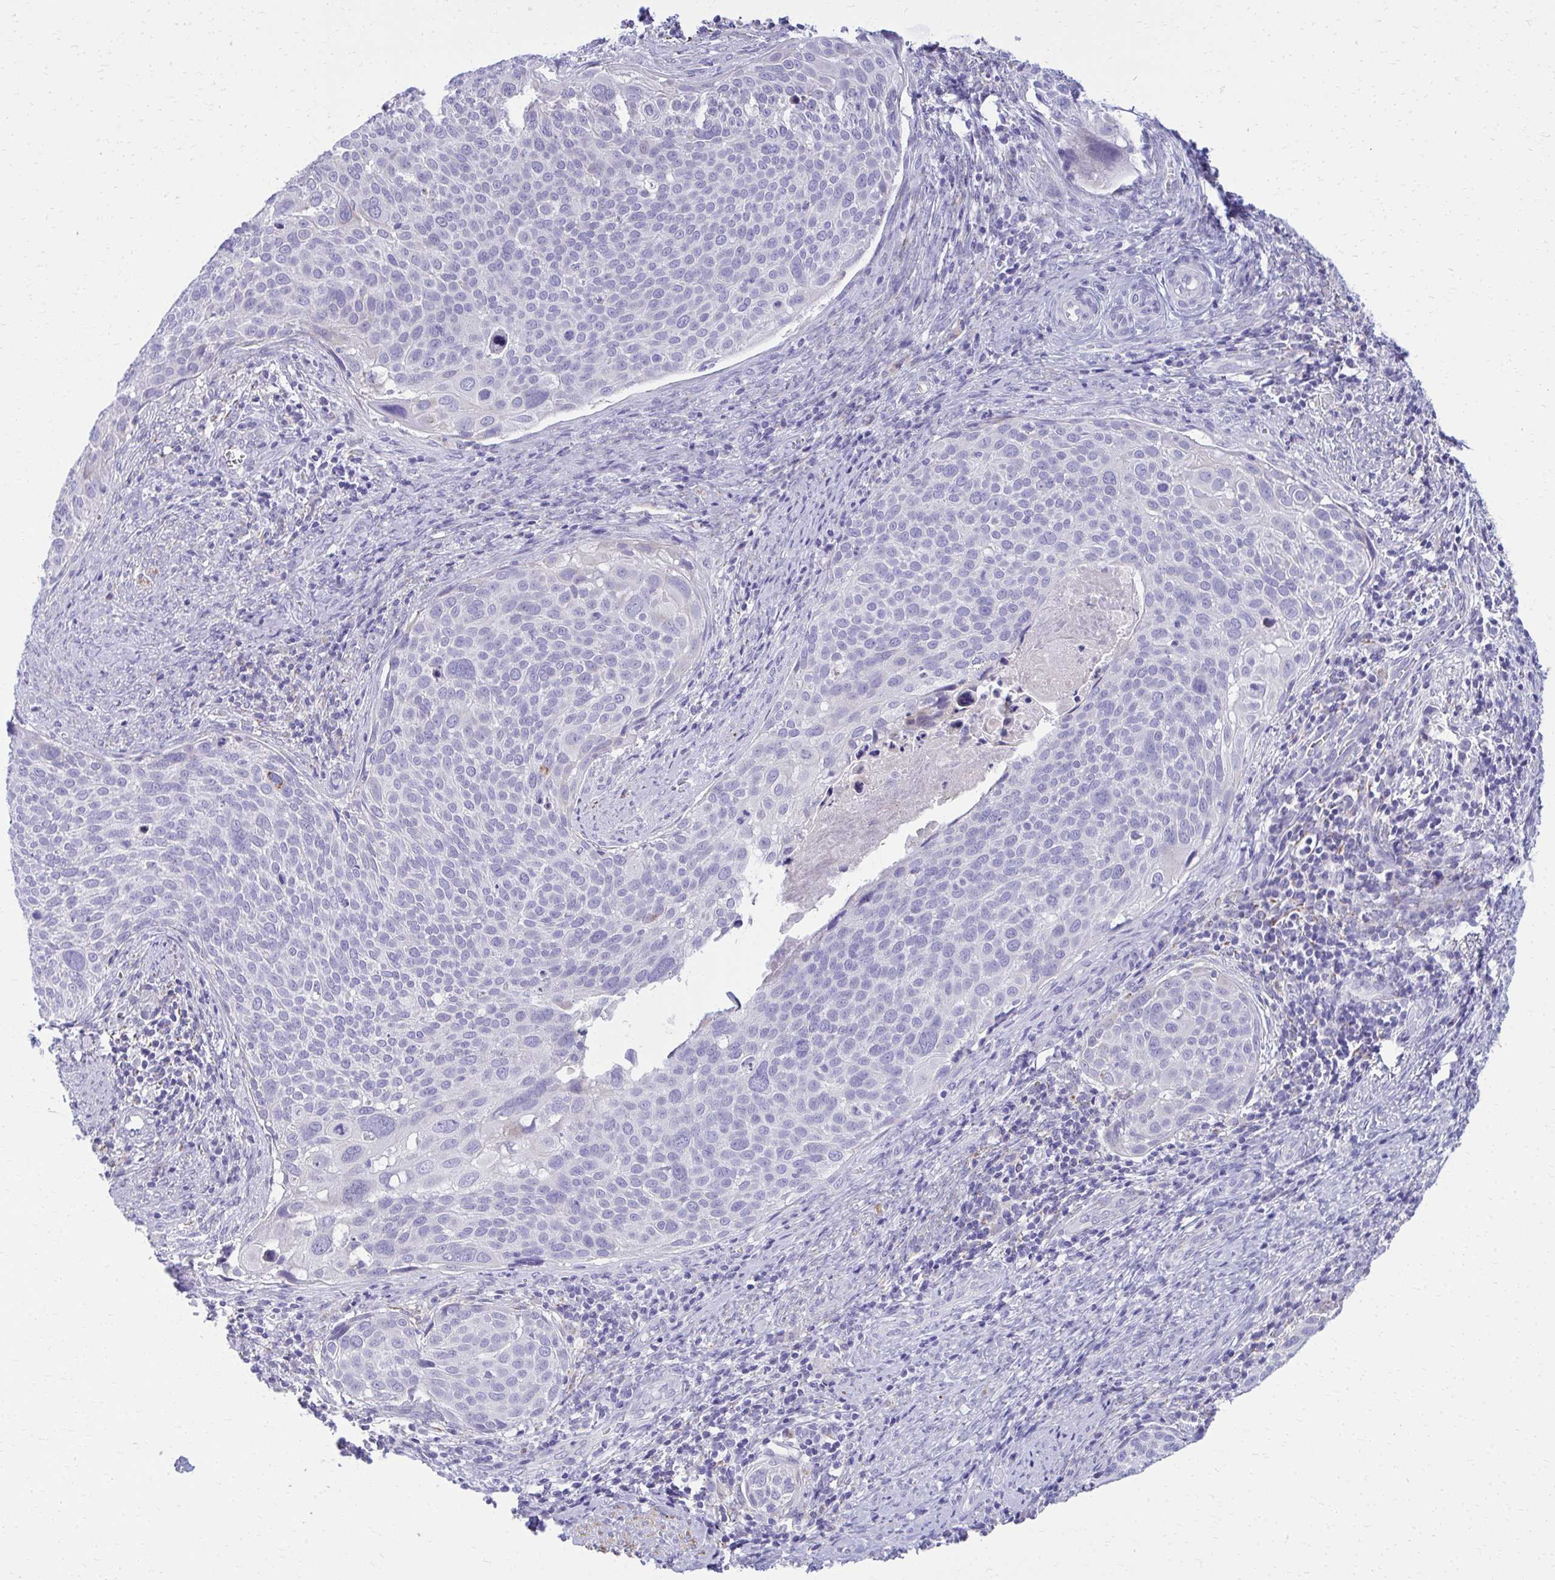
{"staining": {"intensity": "negative", "quantity": "none", "location": "none"}, "tissue": "cervical cancer", "cell_type": "Tumor cells", "image_type": "cancer", "snomed": [{"axis": "morphology", "description": "Squamous cell carcinoma, NOS"}, {"axis": "topography", "description": "Cervix"}], "caption": "Human cervical squamous cell carcinoma stained for a protein using immunohistochemistry (IHC) exhibits no staining in tumor cells.", "gene": "AIG1", "patient": {"sex": "female", "age": 39}}